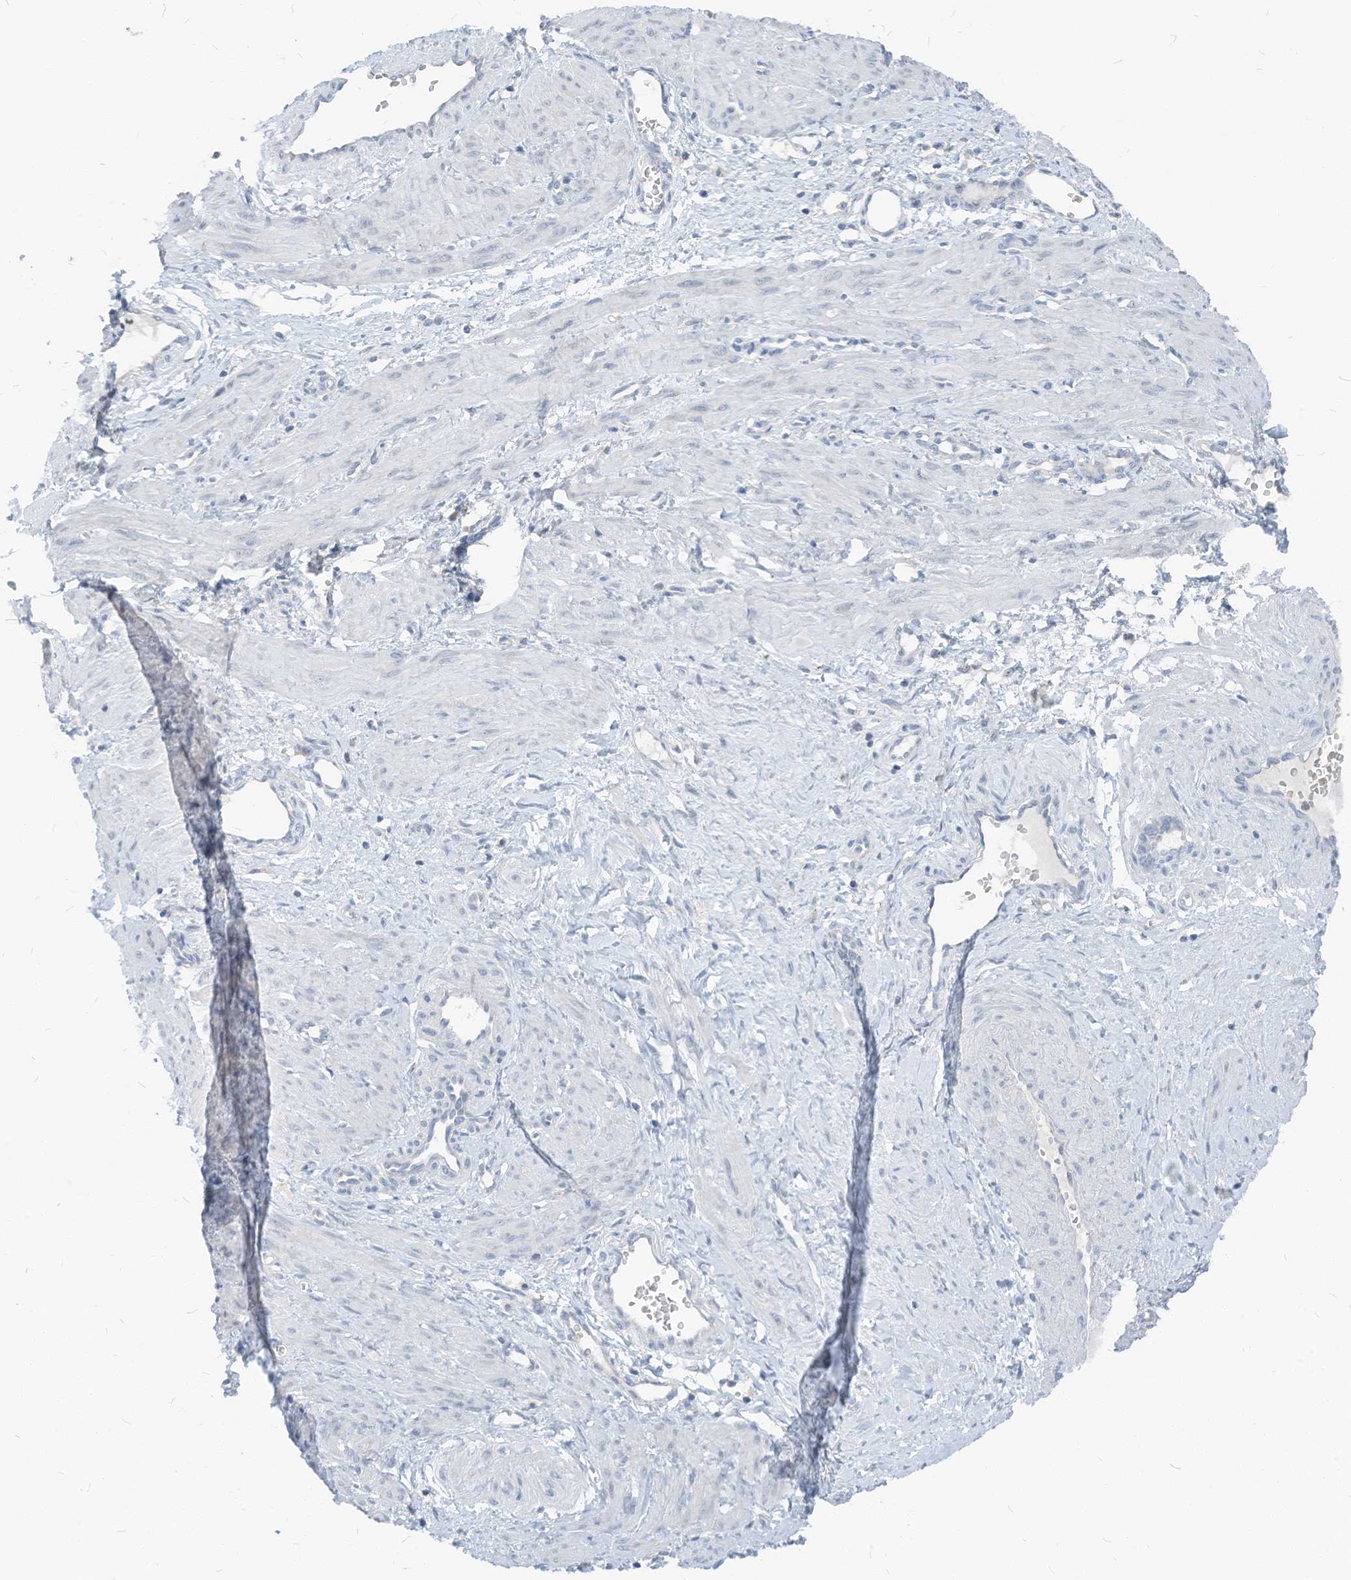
{"staining": {"intensity": "negative", "quantity": "none", "location": "none"}, "tissue": "smooth muscle", "cell_type": "Smooth muscle cells", "image_type": "normal", "snomed": [{"axis": "morphology", "description": "Normal tissue, NOS"}, {"axis": "topography", "description": "Endometrium"}], "caption": "A micrograph of smooth muscle stained for a protein displays no brown staining in smooth muscle cells. (Immunohistochemistry (ihc), brightfield microscopy, high magnification).", "gene": "CHMP2B", "patient": {"sex": "female", "age": 33}}